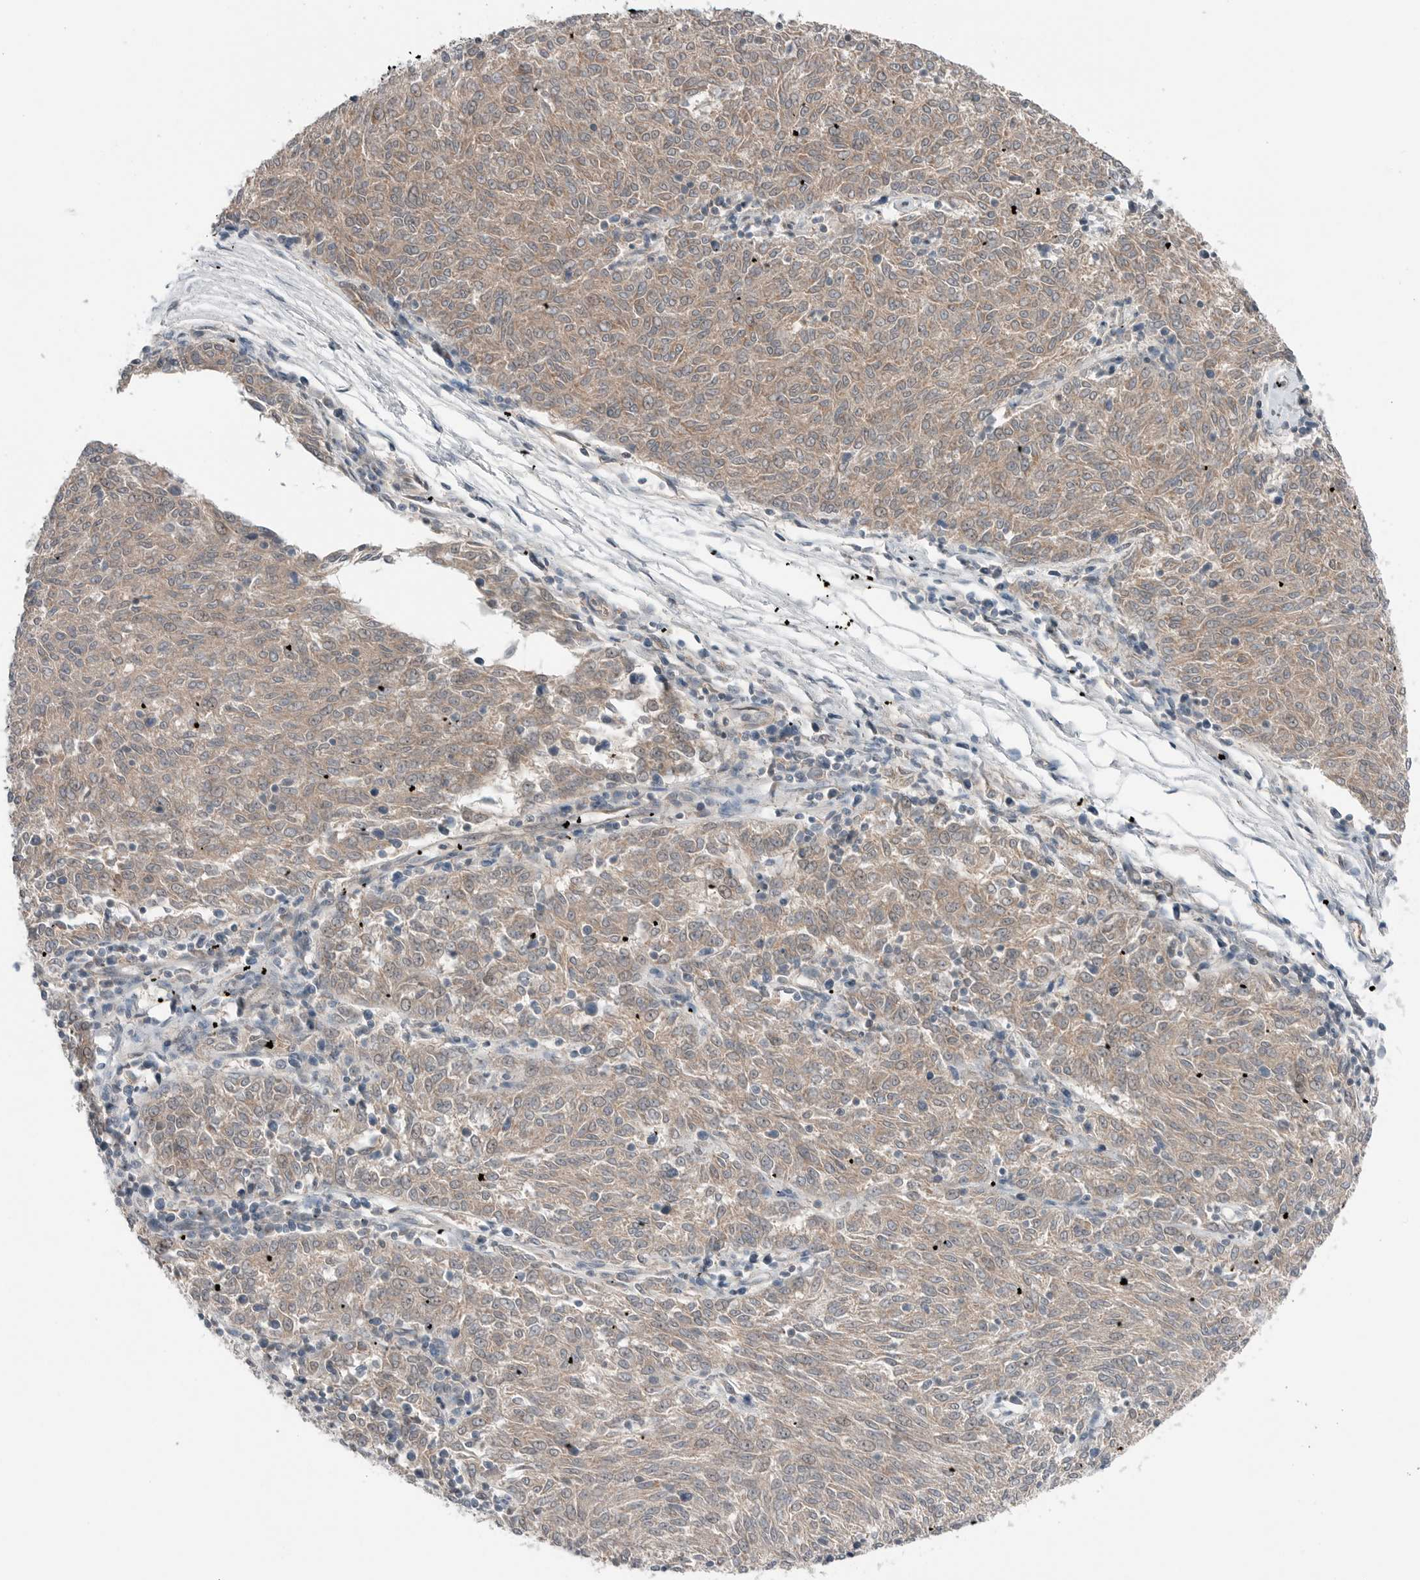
{"staining": {"intensity": "weak", "quantity": ">75%", "location": "cytoplasmic/membranous"}, "tissue": "melanoma", "cell_type": "Tumor cells", "image_type": "cancer", "snomed": [{"axis": "morphology", "description": "Malignant melanoma, NOS"}, {"axis": "topography", "description": "Skin"}], "caption": "Immunohistochemical staining of malignant melanoma exhibits weak cytoplasmic/membranous protein expression in about >75% of tumor cells.", "gene": "NTAQ1", "patient": {"sex": "female", "age": 72}}